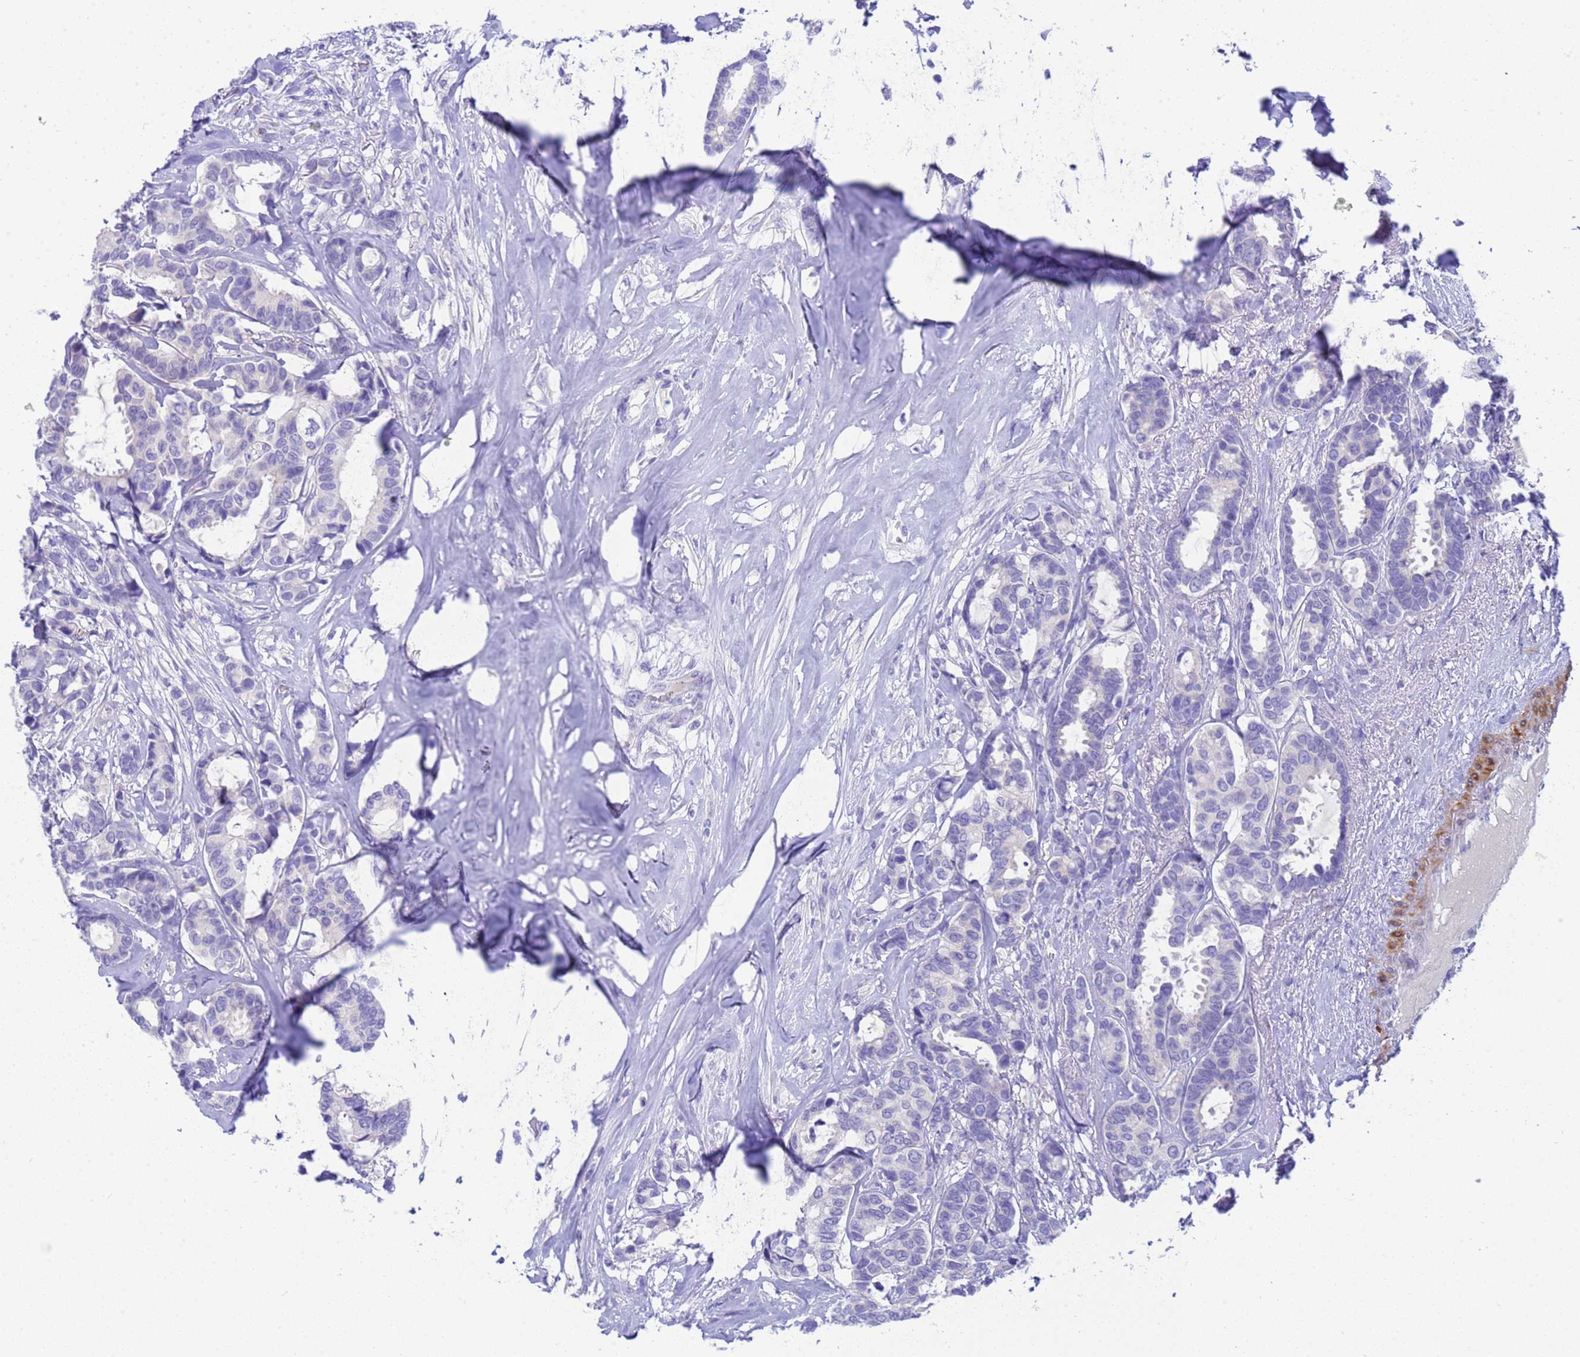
{"staining": {"intensity": "negative", "quantity": "none", "location": "none"}, "tissue": "breast cancer", "cell_type": "Tumor cells", "image_type": "cancer", "snomed": [{"axis": "morphology", "description": "Duct carcinoma"}, {"axis": "topography", "description": "Breast"}], "caption": "DAB (3,3'-diaminobenzidine) immunohistochemical staining of human breast cancer (invasive ductal carcinoma) shows no significant positivity in tumor cells. (DAB immunohistochemistry (IHC), high magnification).", "gene": "USP38", "patient": {"sex": "female", "age": 87}}